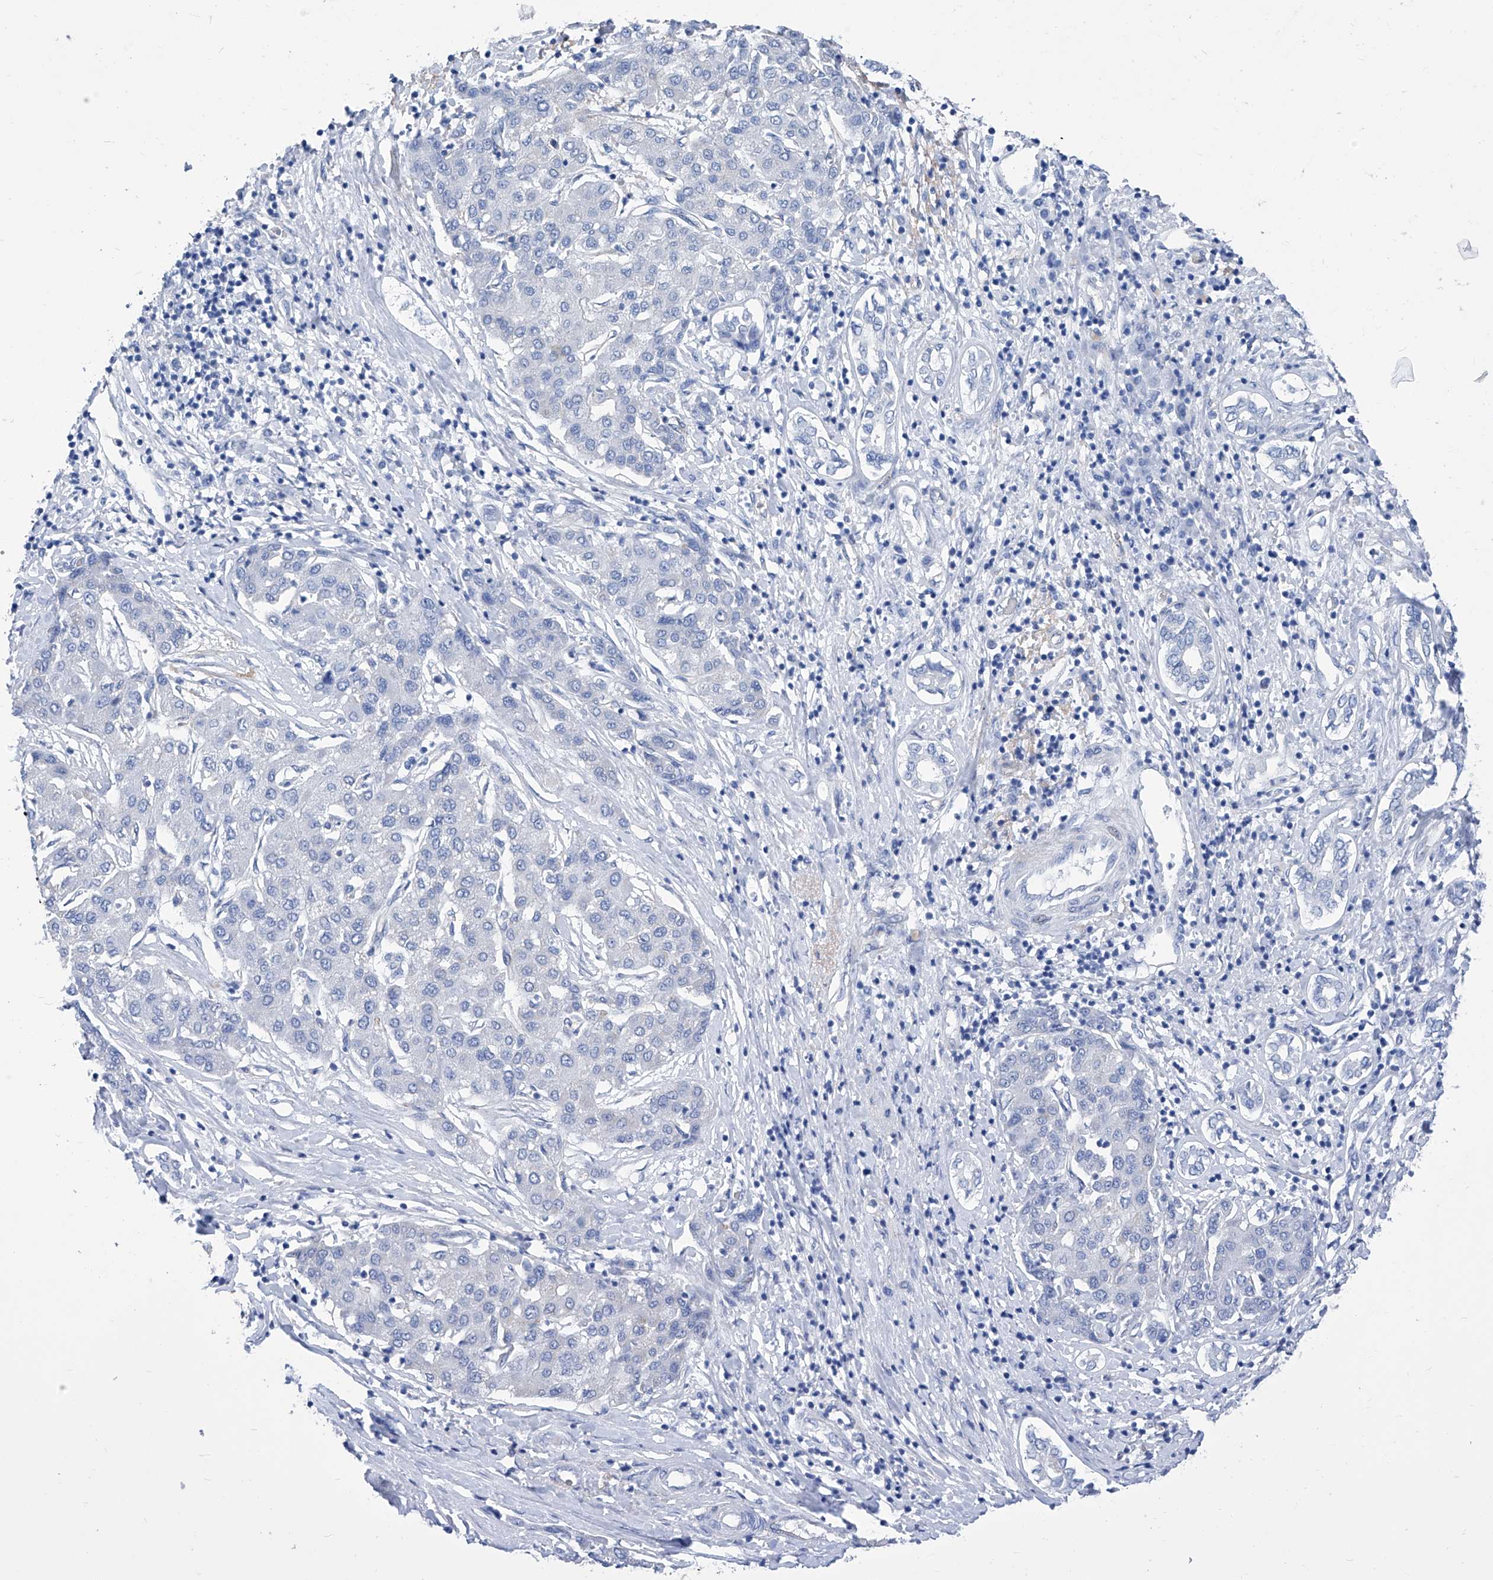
{"staining": {"intensity": "negative", "quantity": "none", "location": "none"}, "tissue": "liver cancer", "cell_type": "Tumor cells", "image_type": "cancer", "snomed": [{"axis": "morphology", "description": "Carcinoma, Hepatocellular, NOS"}, {"axis": "topography", "description": "Liver"}], "caption": "Immunohistochemistry (IHC) image of neoplastic tissue: liver hepatocellular carcinoma stained with DAB (3,3'-diaminobenzidine) reveals no significant protein staining in tumor cells. (Stains: DAB (3,3'-diaminobenzidine) IHC with hematoxylin counter stain, Microscopy: brightfield microscopy at high magnification).", "gene": "SMS", "patient": {"sex": "male", "age": 65}}